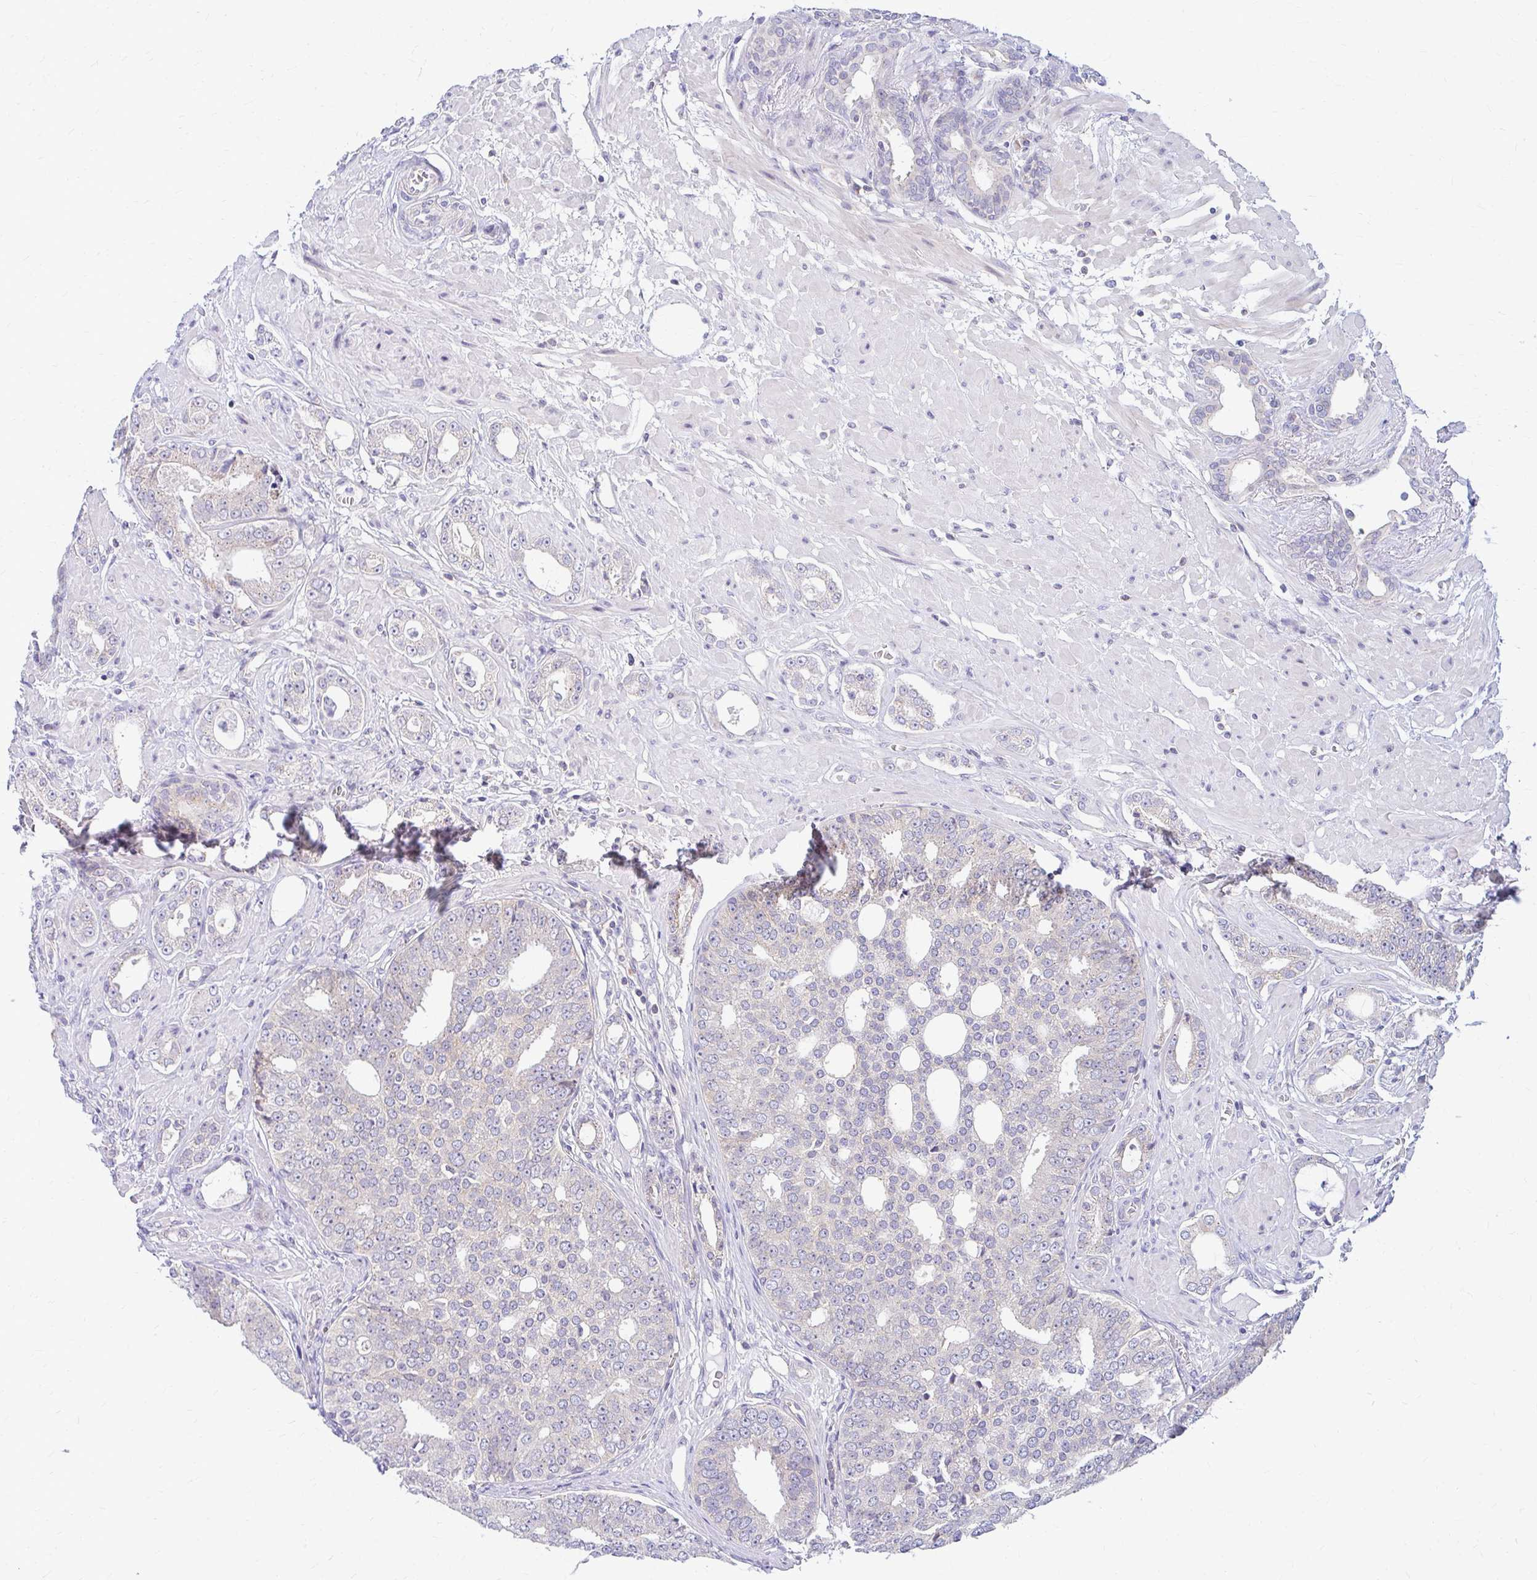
{"staining": {"intensity": "weak", "quantity": "<25%", "location": "cytoplasmic/membranous"}, "tissue": "prostate cancer", "cell_type": "Tumor cells", "image_type": "cancer", "snomed": [{"axis": "morphology", "description": "Adenocarcinoma, High grade"}, {"axis": "topography", "description": "Prostate"}], "caption": "Prostate cancer (adenocarcinoma (high-grade)) stained for a protein using immunohistochemistry displays no expression tumor cells.", "gene": "RADIL", "patient": {"sex": "male", "age": 71}}